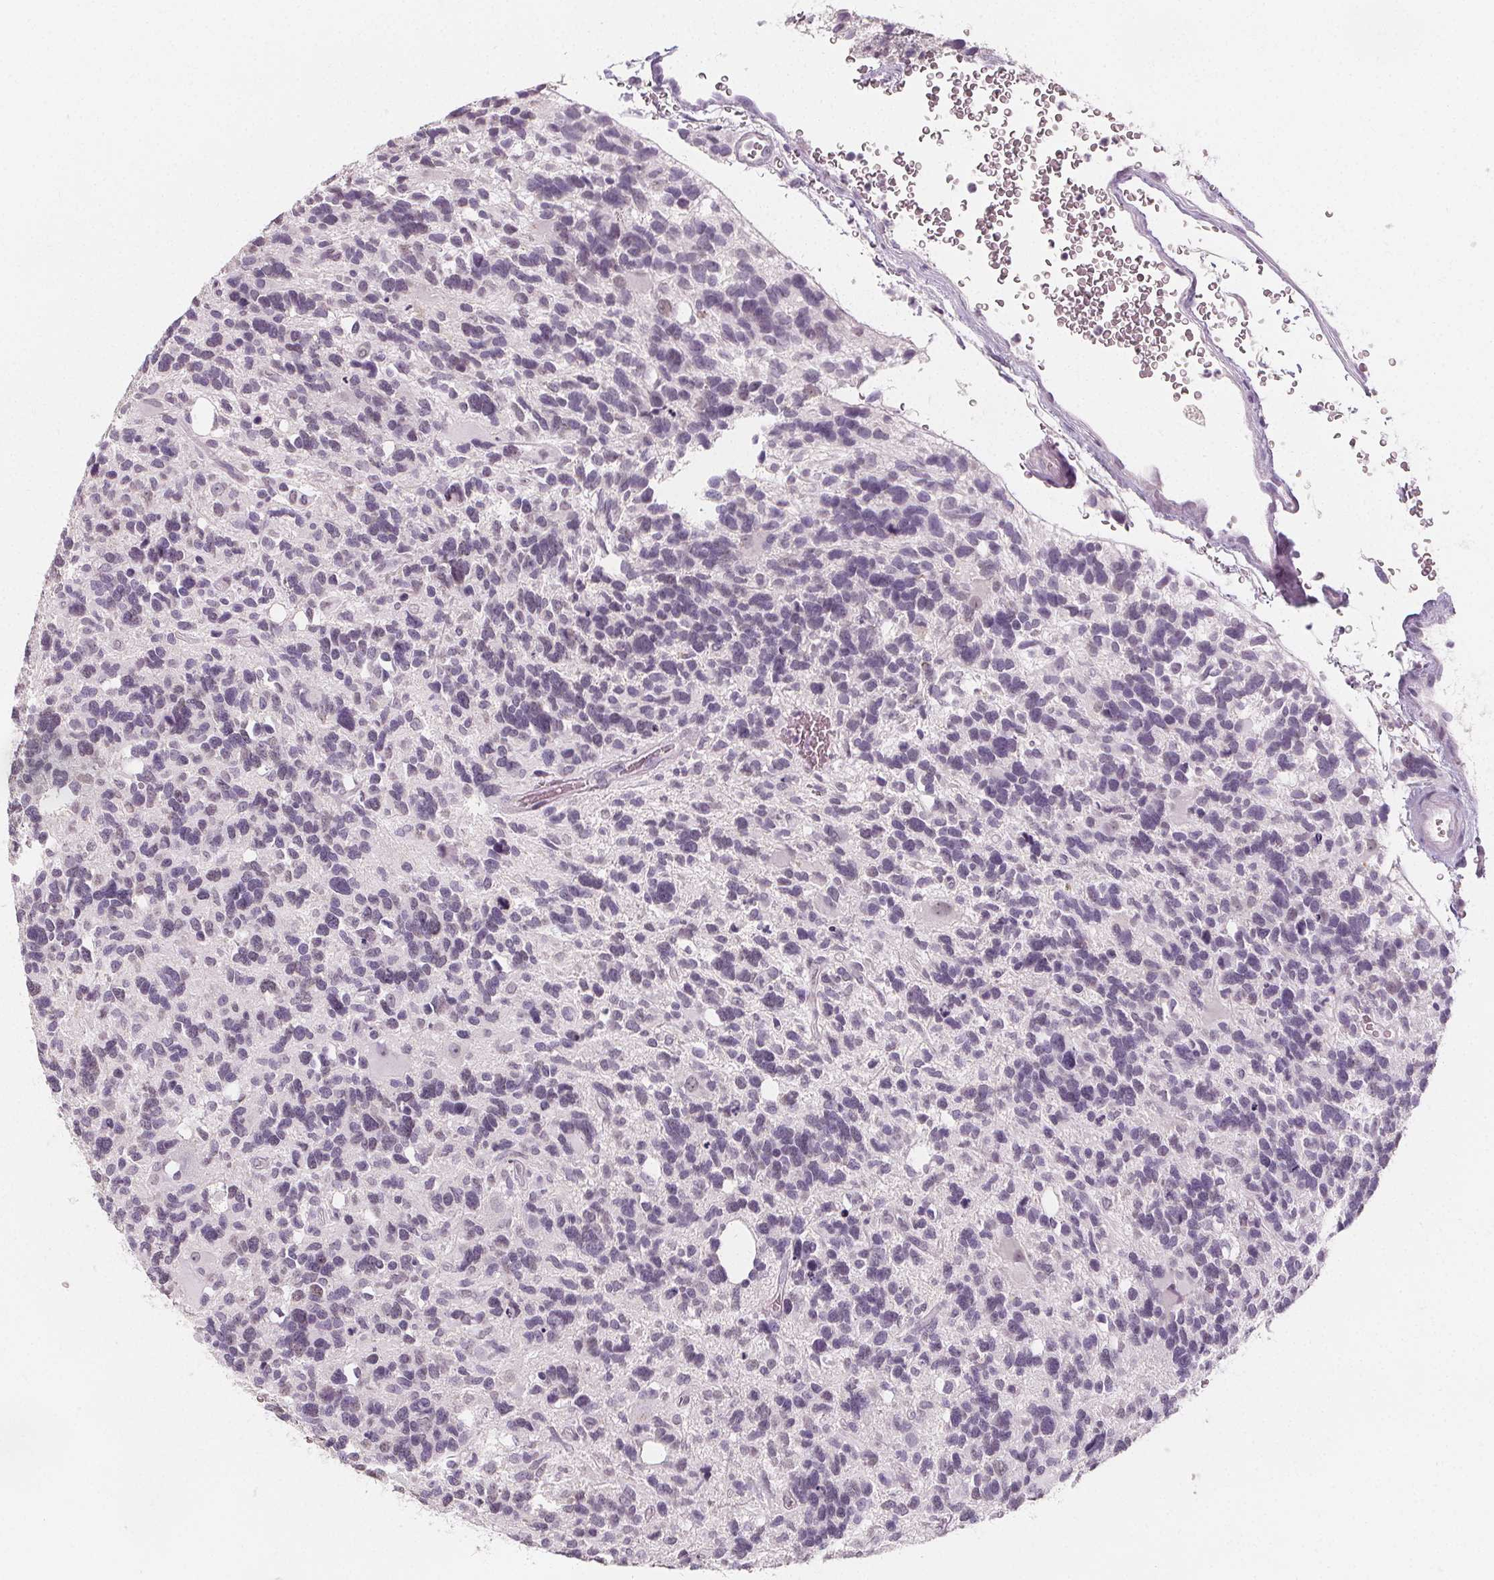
{"staining": {"intensity": "weak", "quantity": "<25%", "location": "nuclear"}, "tissue": "glioma", "cell_type": "Tumor cells", "image_type": "cancer", "snomed": [{"axis": "morphology", "description": "Glioma, malignant, High grade"}, {"axis": "topography", "description": "Brain"}], "caption": "Tumor cells are negative for brown protein staining in malignant high-grade glioma.", "gene": "DBX2", "patient": {"sex": "male", "age": 49}}